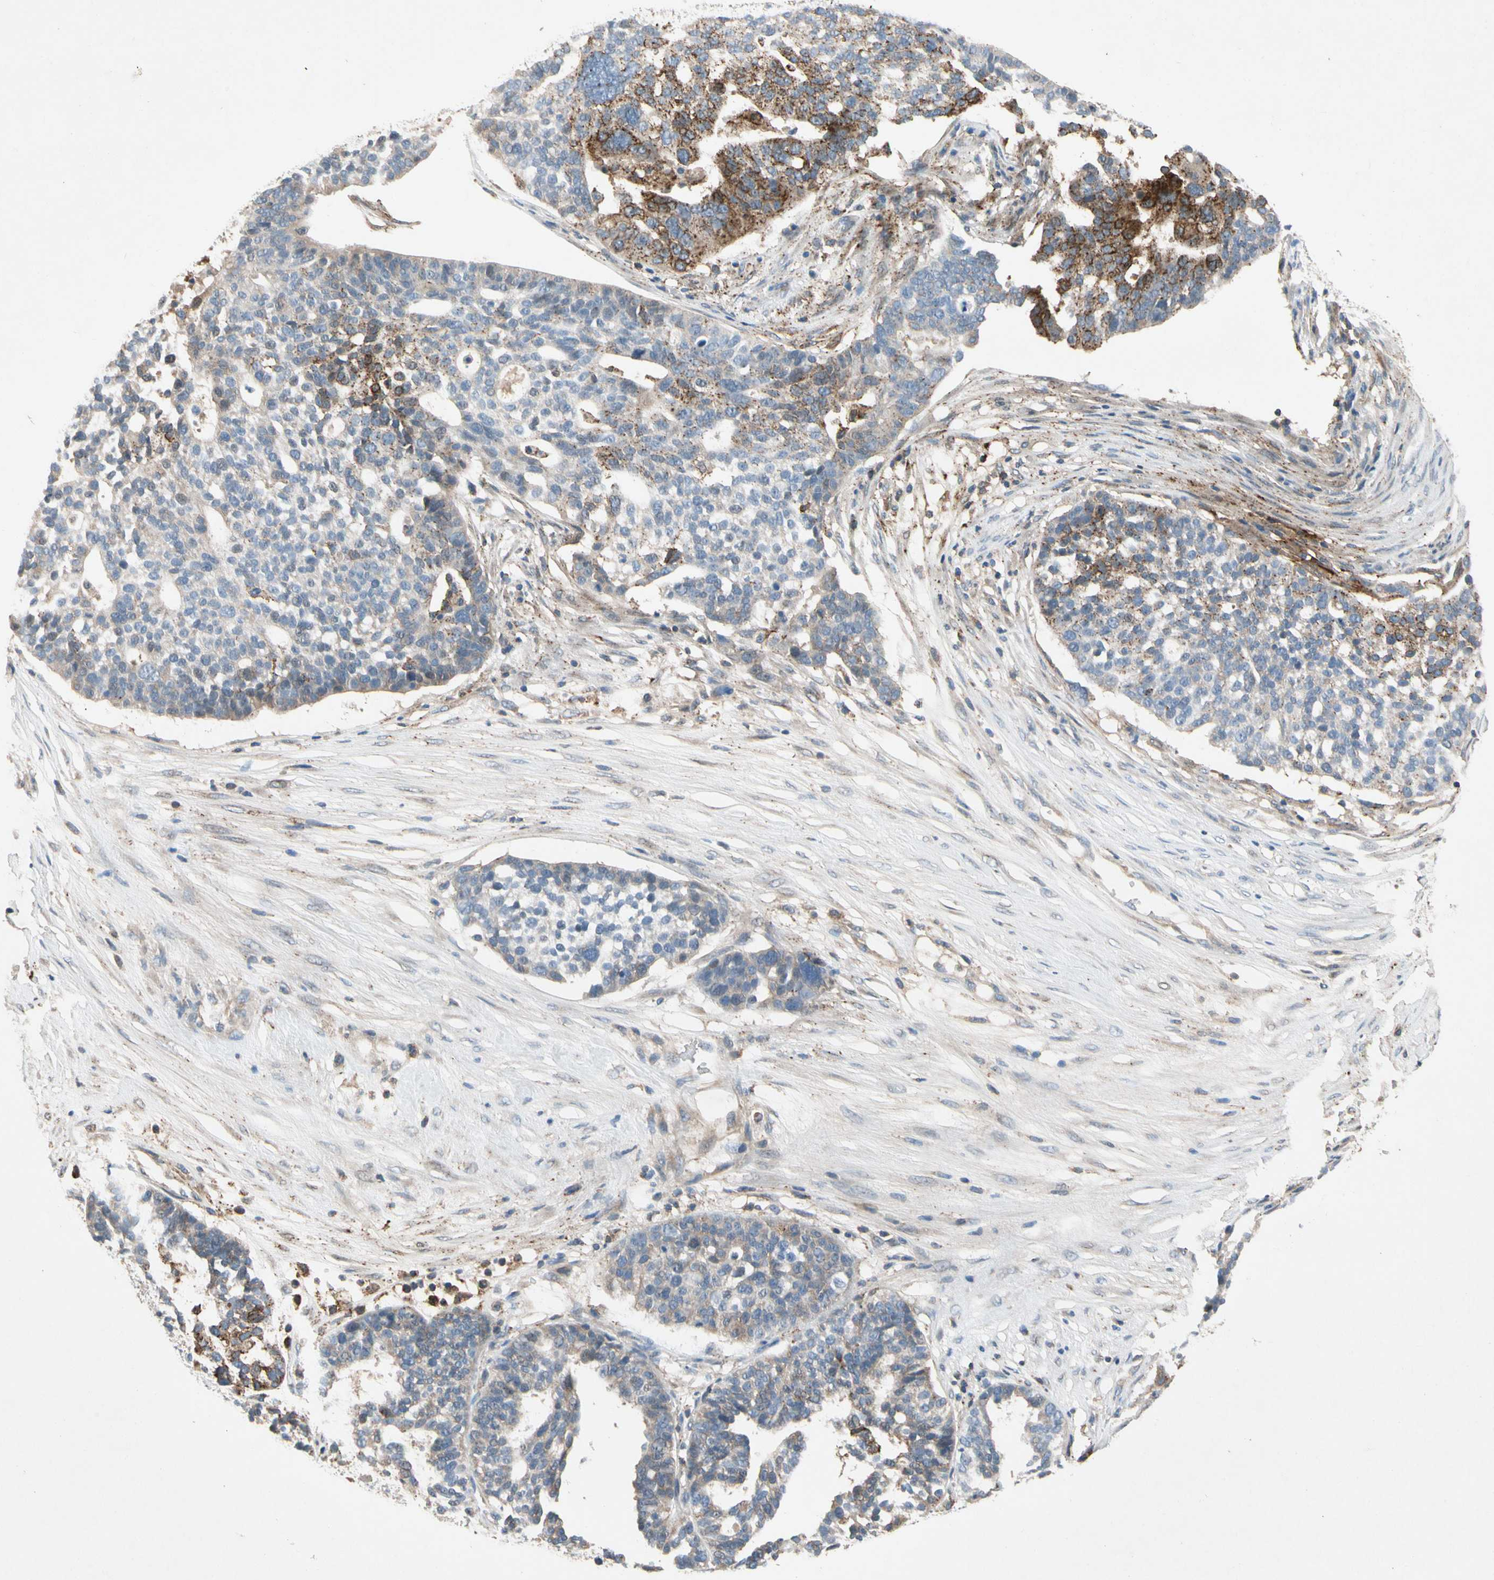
{"staining": {"intensity": "strong", "quantity": "<25%", "location": "cytoplasmic/membranous"}, "tissue": "ovarian cancer", "cell_type": "Tumor cells", "image_type": "cancer", "snomed": [{"axis": "morphology", "description": "Cystadenocarcinoma, serous, NOS"}, {"axis": "topography", "description": "Ovary"}], "caption": "Immunohistochemical staining of ovarian cancer (serous cystadenocarcinoma) reveals medium levels of strong cytoplasmic/membranous protein expression in approximately <25% of tumor cells.", "gene": "NDFIP2", "patient": {"sex": "female", "age": 59}}